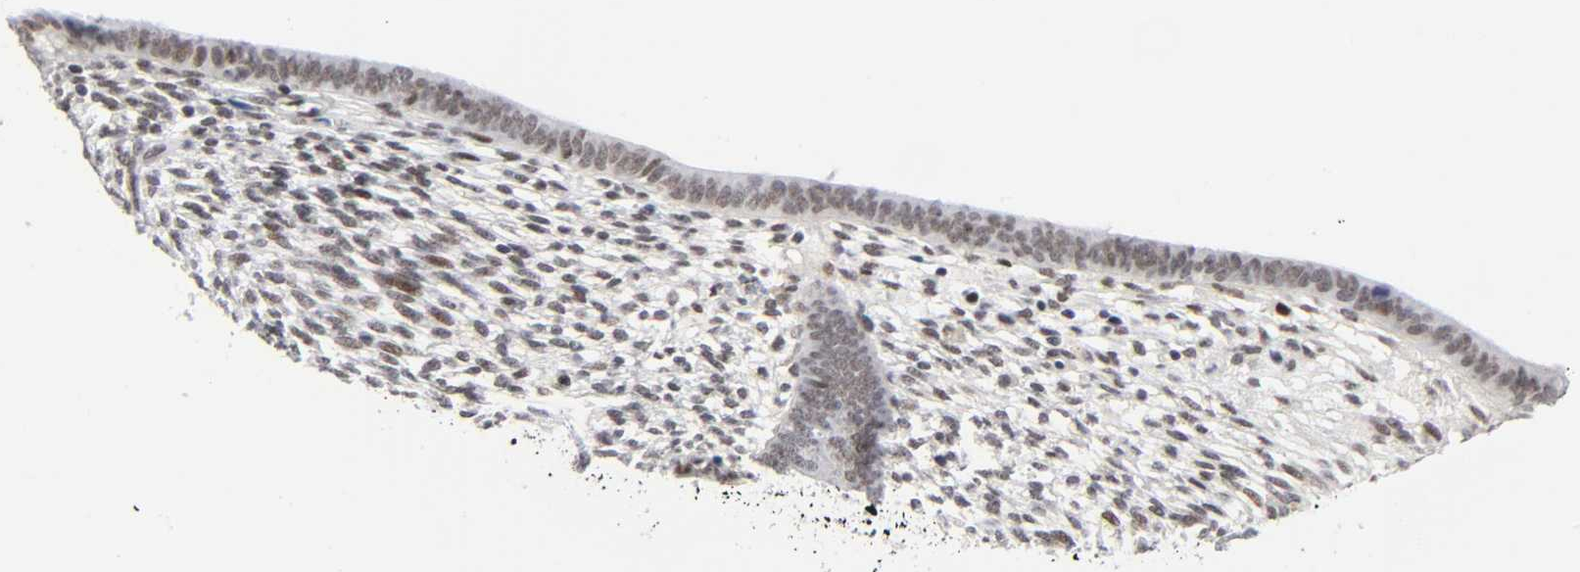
{"staining": {"intensity": "weak", "quantity": ">75%", "location": "nuclear"}, "tissue": "endometrium", "cell_type": "Cells in endometrial stroma", "image_type": "normal", "snomed": [{"axis": "morphology", "description": "Normal tissue, NOS"}, {"axis": "topography", "description": "Endometrium"}], "caption": "Protein expression analysis of unremarkable human endometrium reveals weak nuclear expression in approximately >75% of cells in endometrial stroma. The staining was performed using DAB, with brown indicating positive protein expression. Nuclei are stained blue with hematoxylin.", "gene": "DIDO1", "patient": {"sex": "female", "age": 57}}